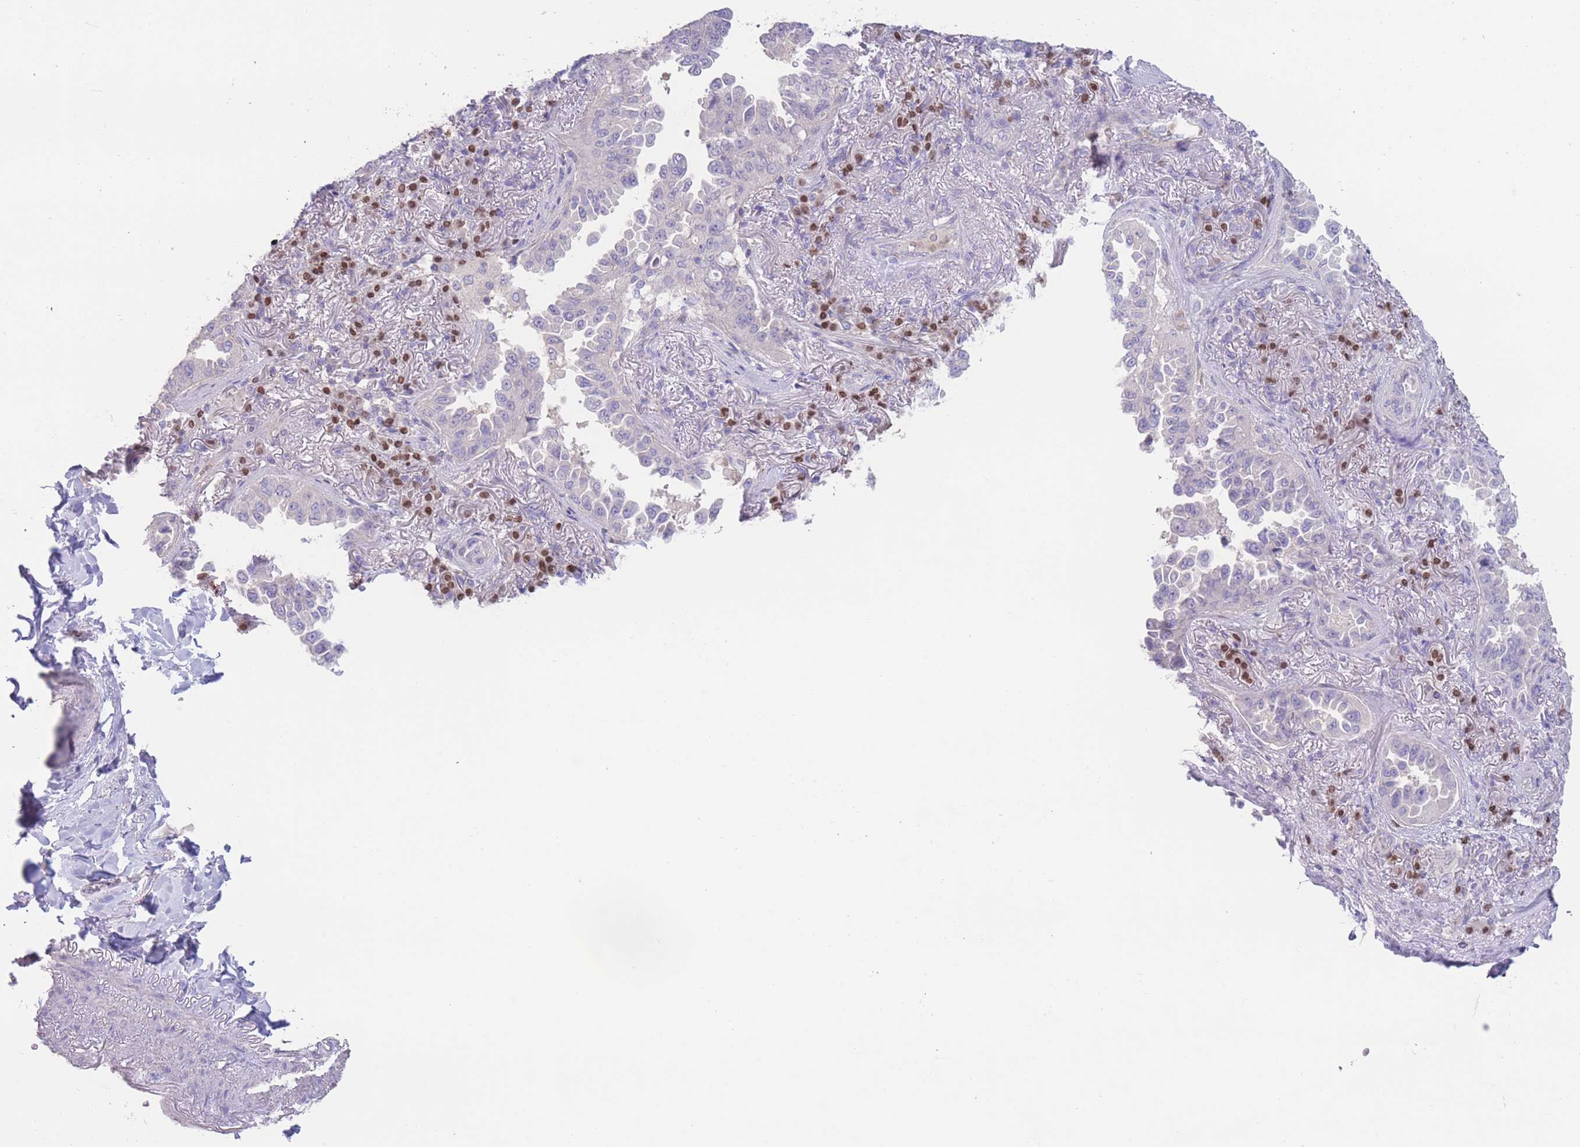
{"staining": {"intensity": "negative", "quantity": "none", "location": "none"}, "tissue": "lung cancer", "cell_type": "Tumor cells", "image_type": "cancer", "snomed": [{"axis": "morphology", "description": "Adenocarcinoma, NOS"}, {"axis": "topography", "description": "Lung"}], "caption": "The micrograph shows no significant expression in tumor cells of adenocarcinoma (lung).", "gene": "BHLHA15", "patient": {"sex": "female", "age": 69}}